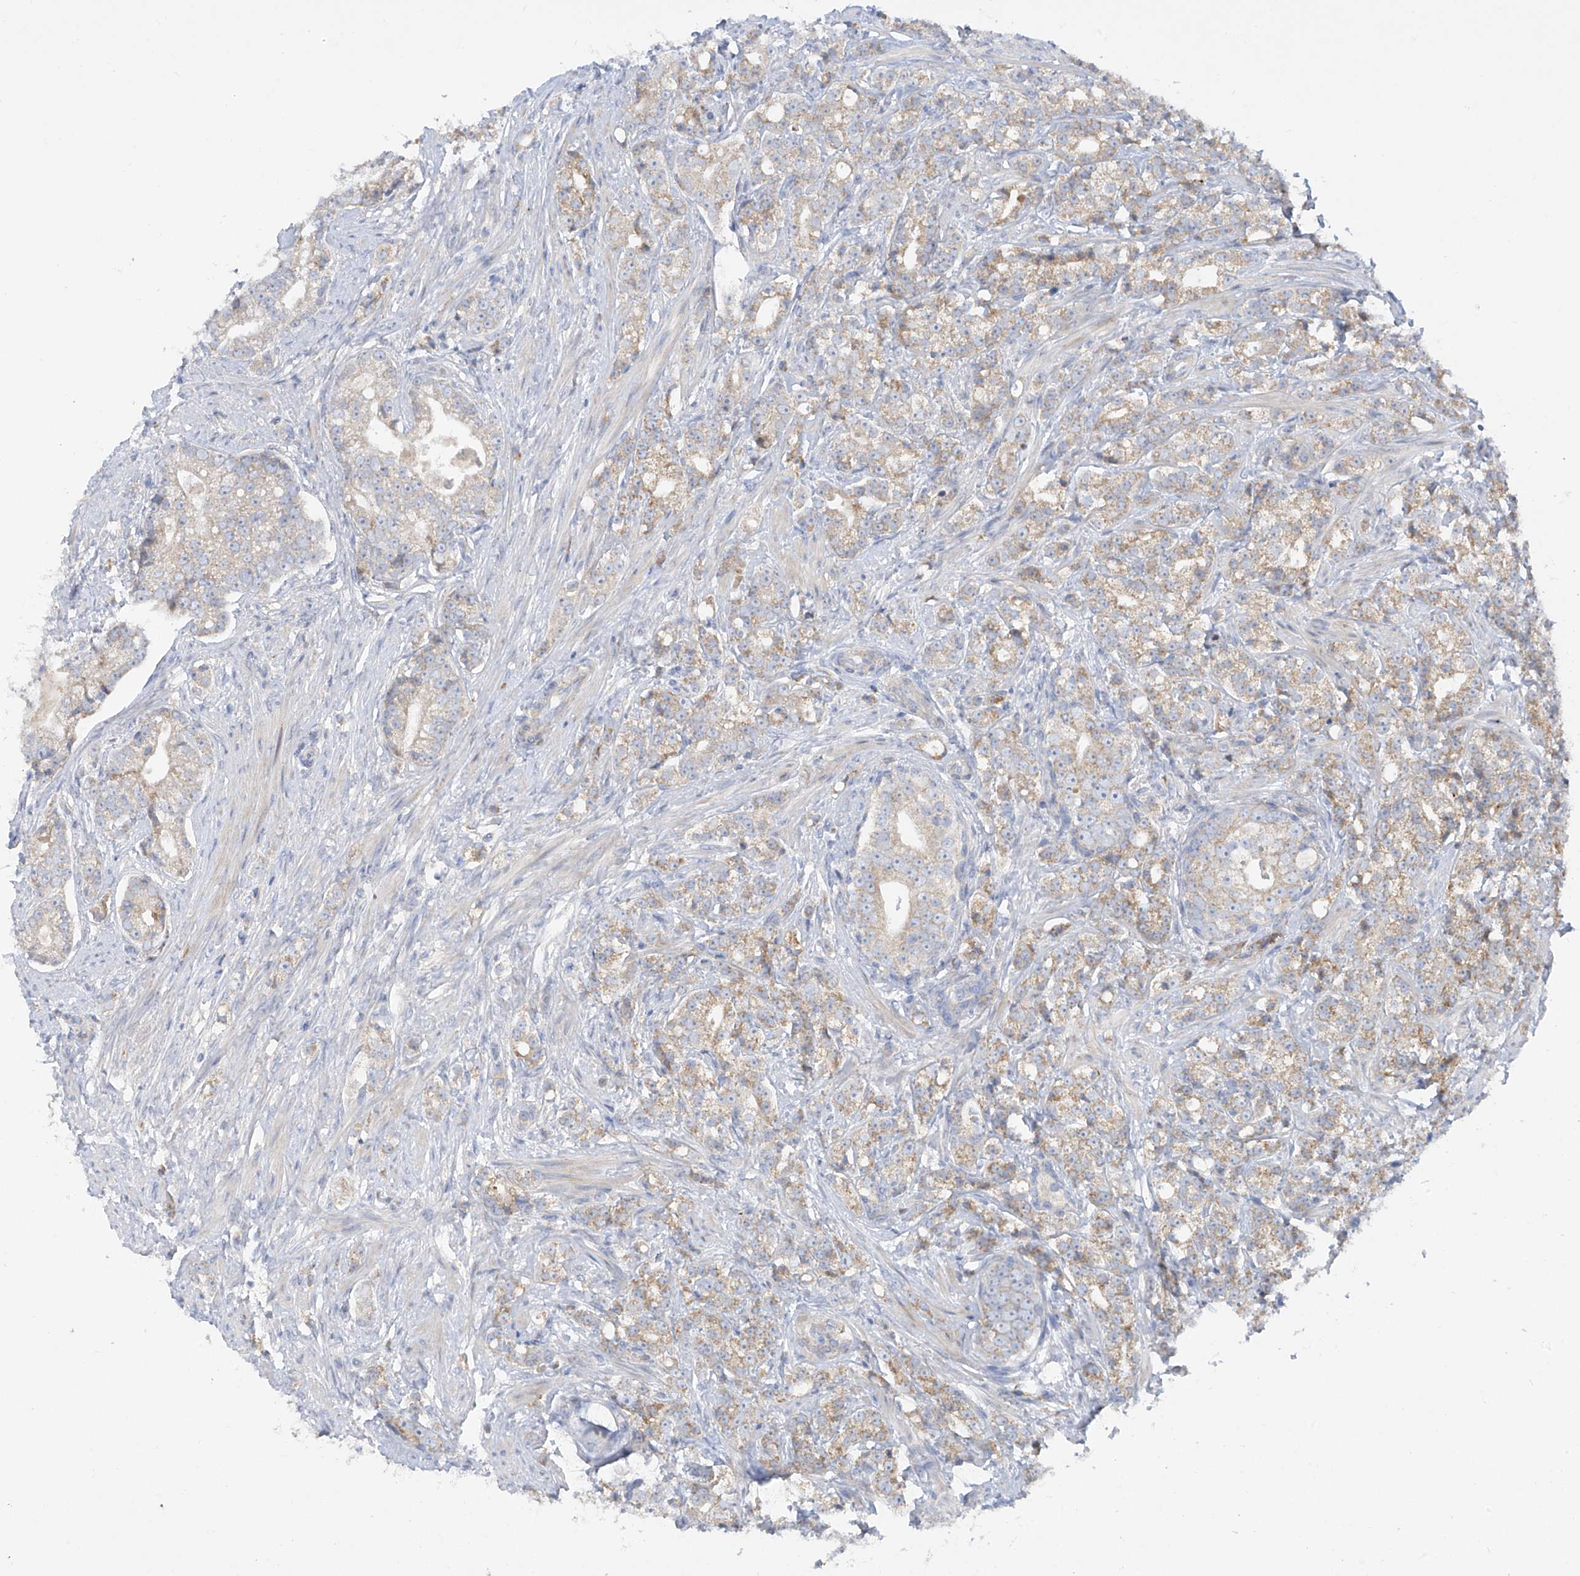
{"staining": {"intensity": "weak", "quantity": "25%-75%", "location": "cytoplasmic/membranous"}, "tissue": "prostate cancer", "cell_type": "Tumor cells", "image_type": "cancer", "snomed": [{"axis": "morphology", "description": "Adenocarcinoma, High grade"}, {"axis": "topography", "description": "Prostate"}], "caption": "Prostate cancer was stained to show a protein in brown. There is low levels of weak cytoplasmic/membranous positivity in approximately 25%-75% of tumor cells. (DAB IHC with brightfield microscopy, high magnification).", "gene": "METTL18", "patient": {"sex": "male", "age": 69}}